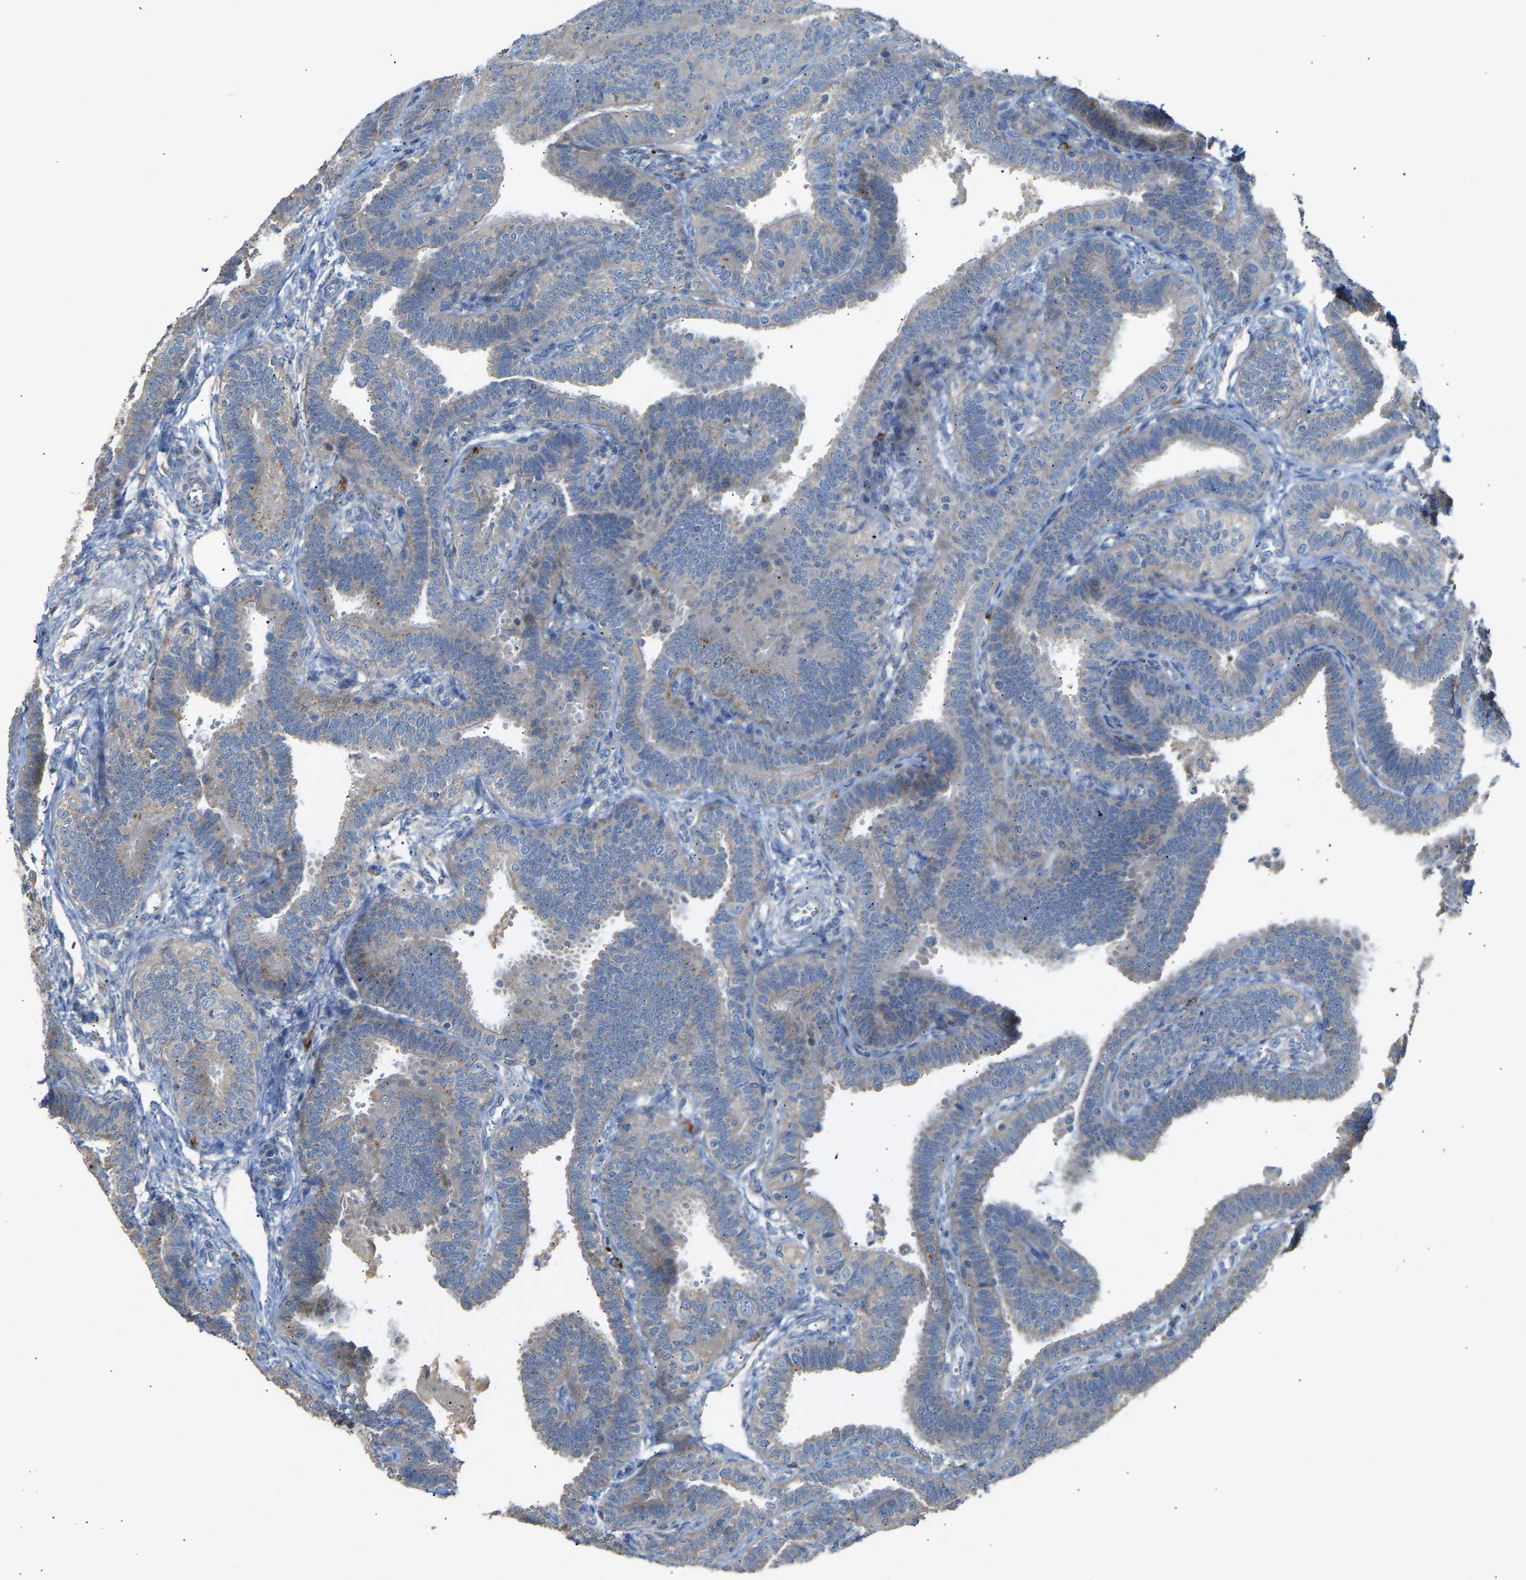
{"staining": {"intensity": "negative", "quantity": "none", "location": "none"}, "tissue": "fallopian tube", "cell_type": "Glandular cells", "image_type": "normal", "snomed": [{"axis": "morphology", "description": "Normal tissue, NOS"}, {"axis": "topography", "description": "Fallopian tube"}, {"axis": "topography", "description": "Placenta"}], "caption": "Immunohistochemical staining of benign fallopian tube demonstrates no significant expression in glandular cells.", "gene": "RGP1", "patient": {"sex": "female", "age": 34}}